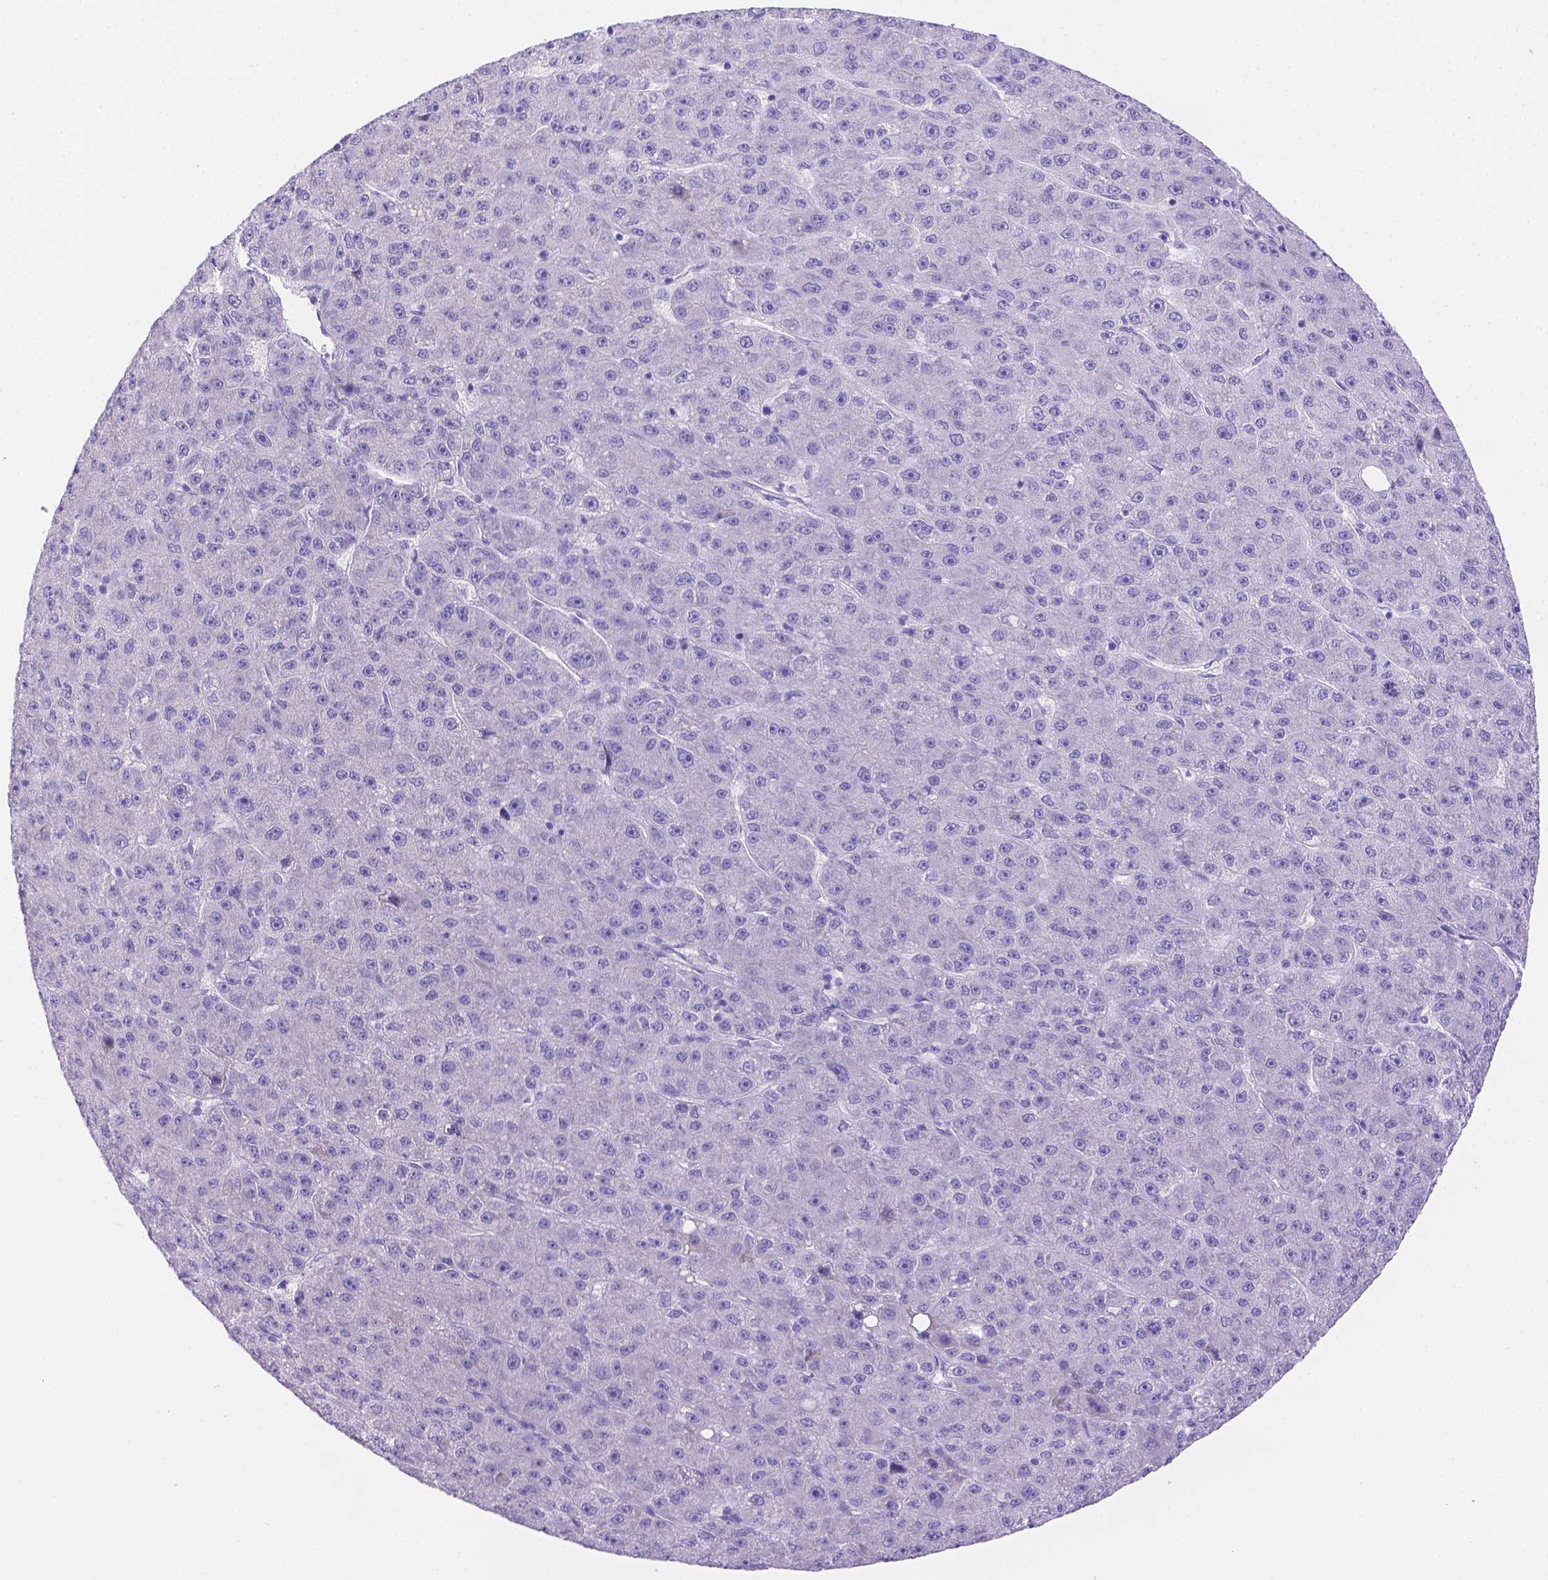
{"staining": {"intensity": "negative", "quantity": "none", "location": "none"}, "tissue": "liver cancer", "cell_type": "Tumor cells", "image_type": "cancer", "snomed": [{"axis": "morphology", "description": "Carcinoma, Hepatocellular, NOS"}, {"axis": "topography", "description": "Liver"}], "caption": "Immunohistochemical staining of human liver cancer (hepatocellular carcinoma) shows no significant expression in tumor cells.", "gene": "MLN", "patient": {"sex": "male", "age": 67}}